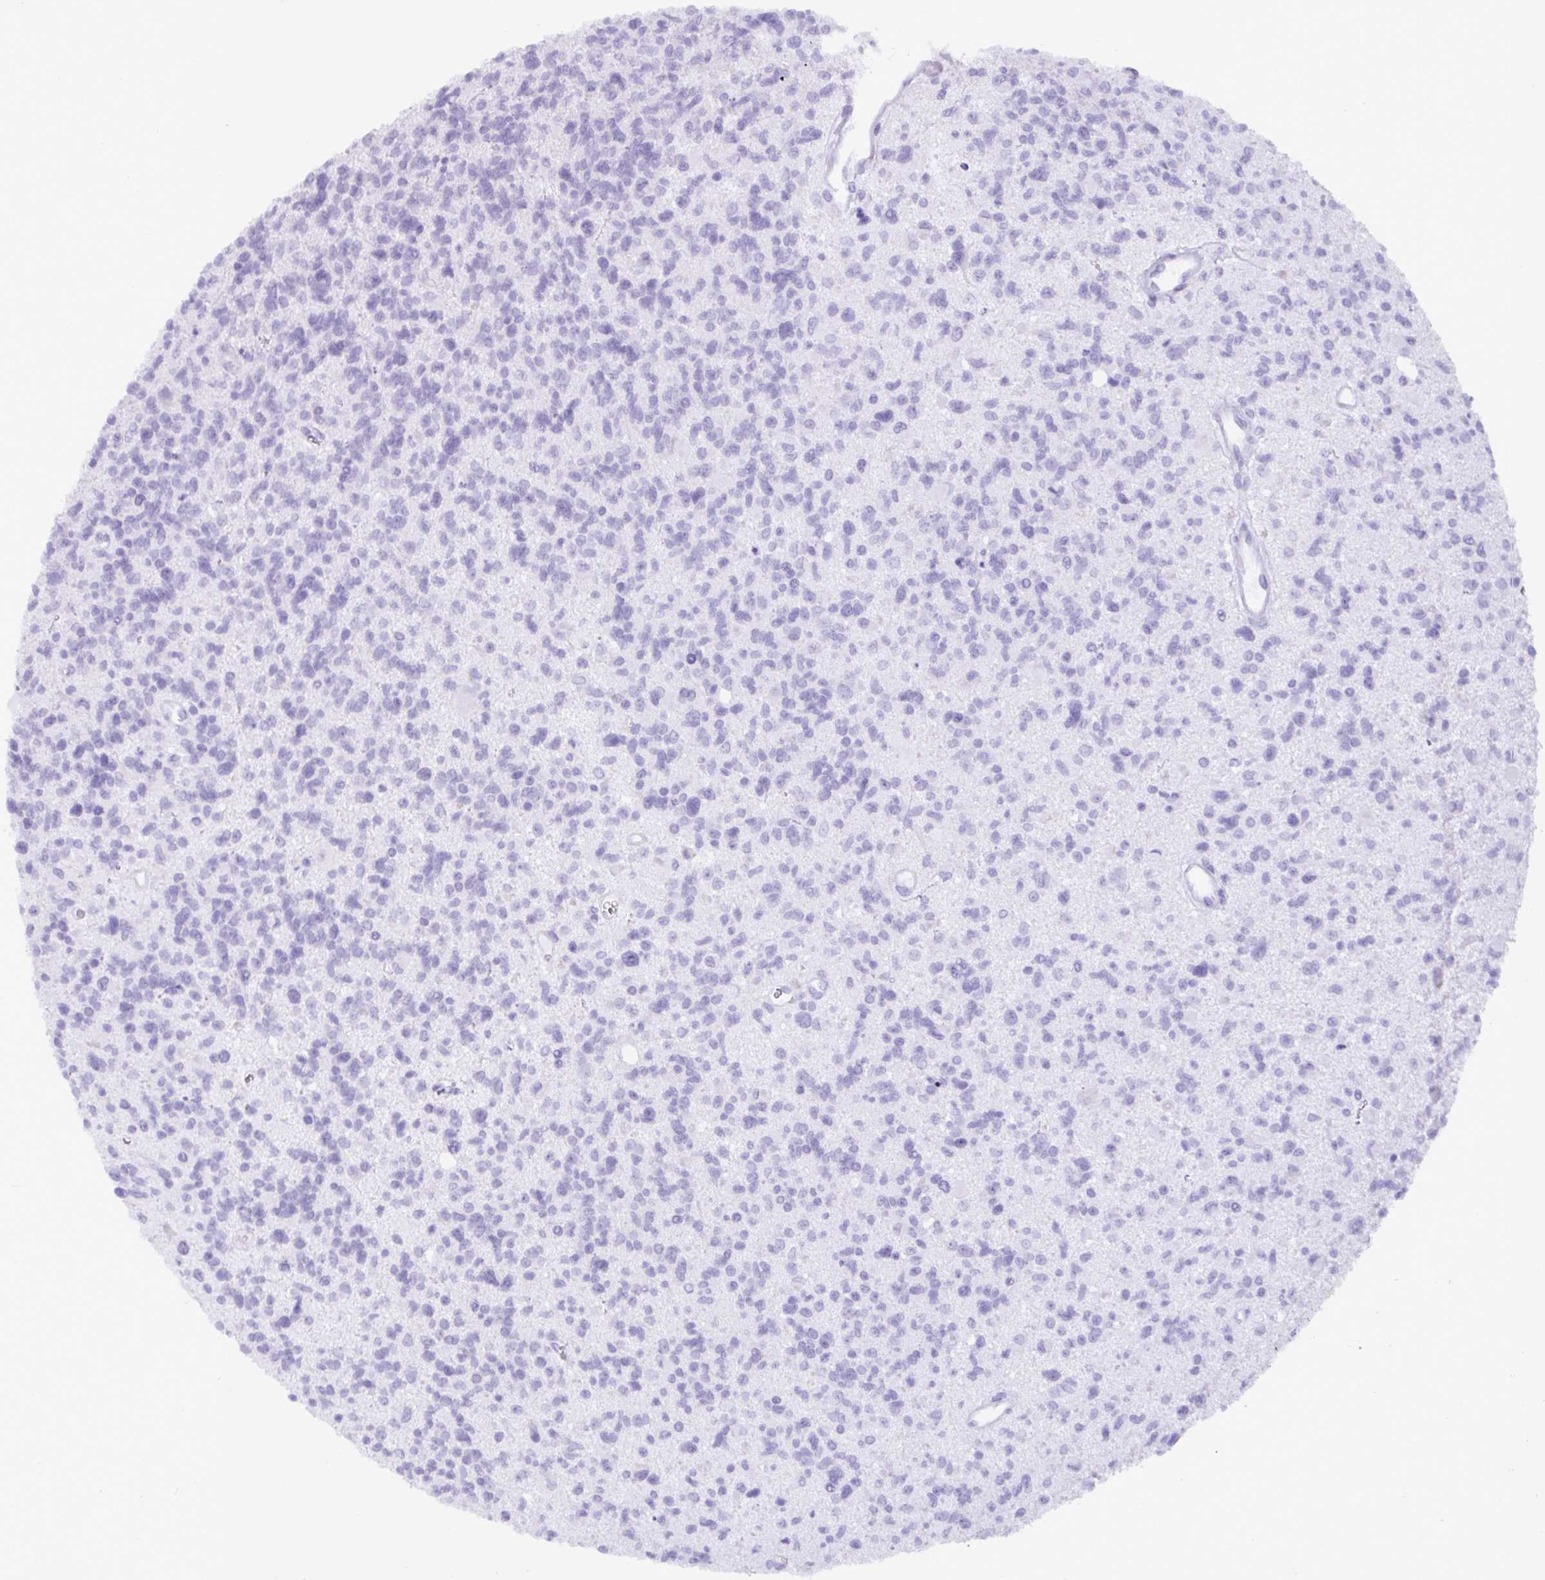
{"staining": {"intensity": "negative", "quantity": "none", "location": "none"}, "tissue": "glioma", "cell_type": "Tumor cells", "image_type": "cancer", "snomed": [{"axis": "morphology", "description": "Glioma, malignant, High grade"}, {"axis": "topography", "description": "Brain"}], "caption": "An IHC image of malignant high-grade glioma is shown. There is no staining in tumor cells of malignant high-grade glioma.", "gene": "C4orf33", "patient": {"sex": "male", "age": 29}}